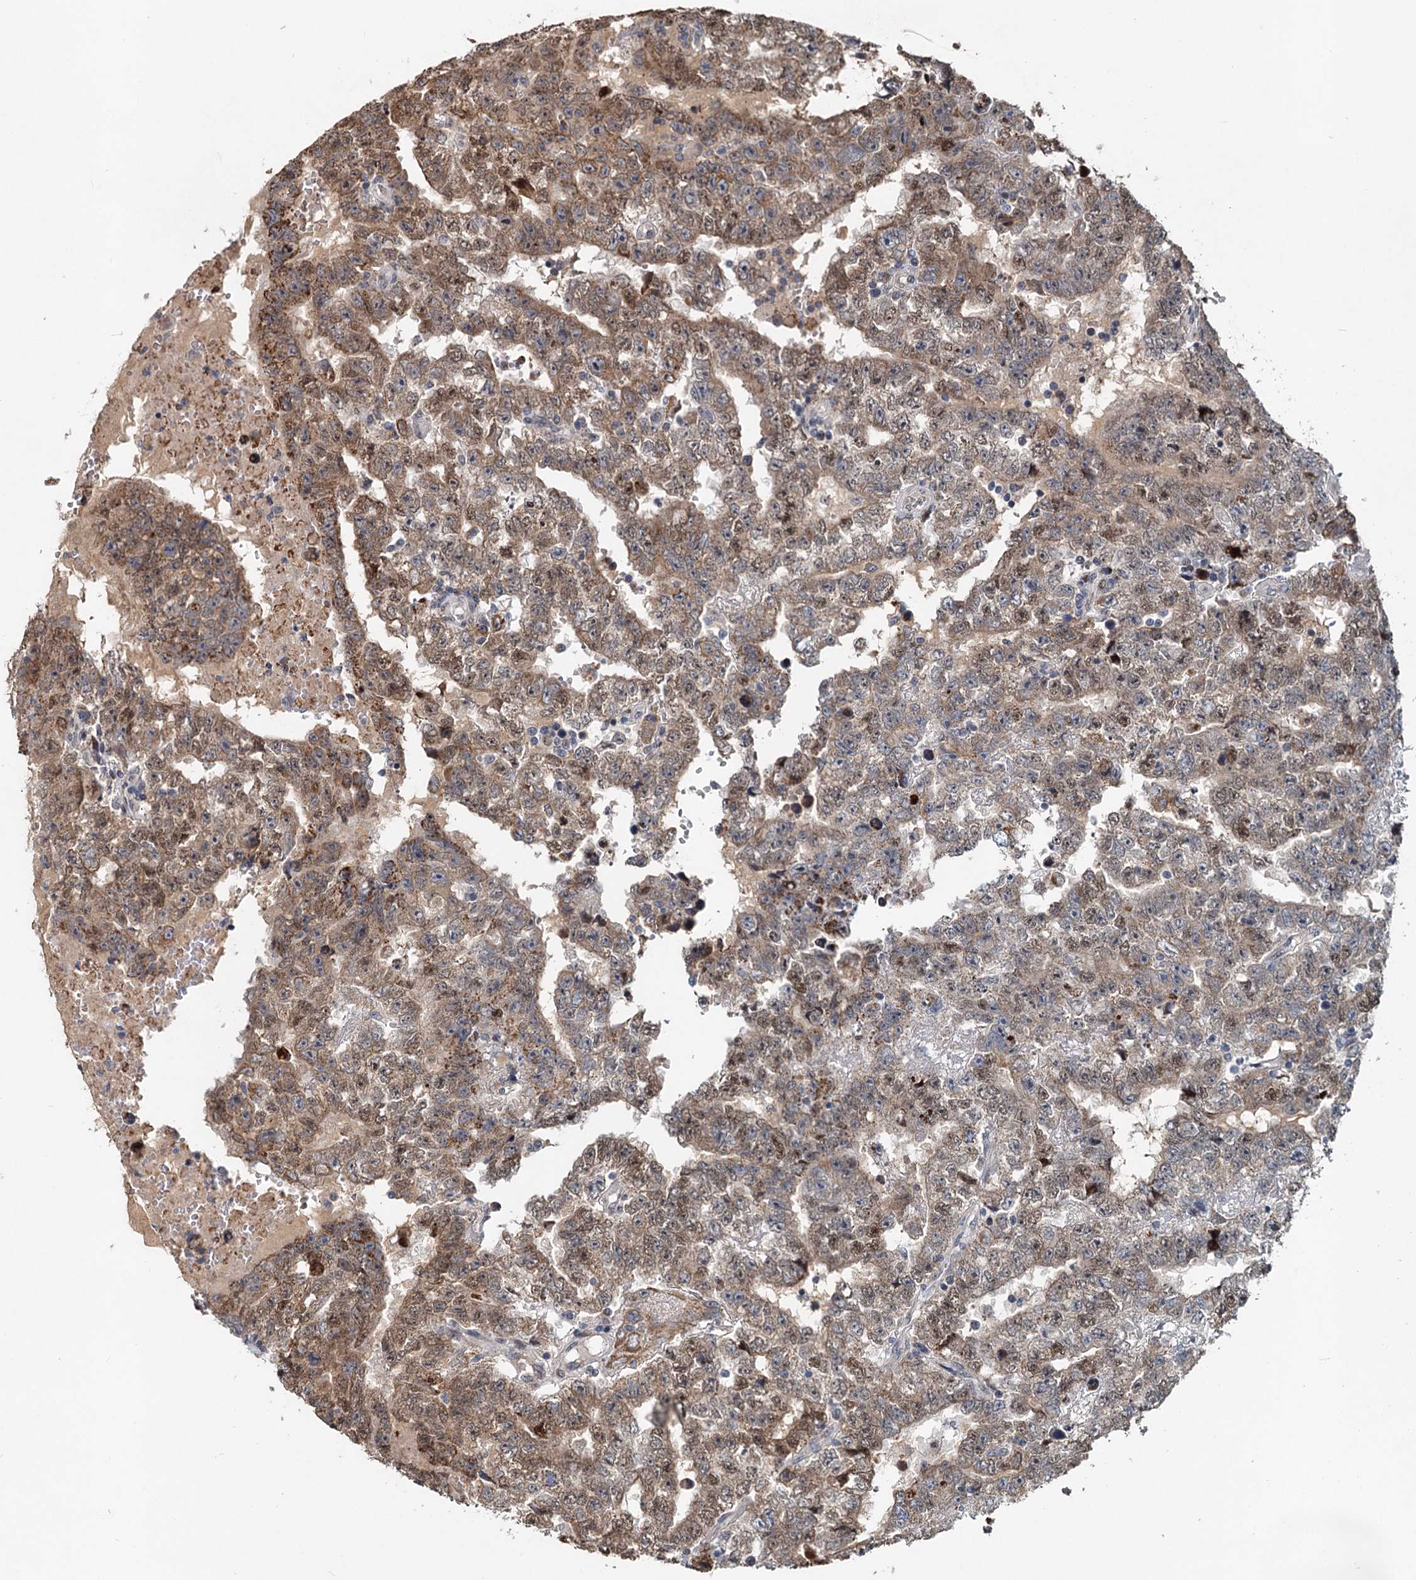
{"staining": {"intensity": "moderate", "quantity": ">75%", "location": "cytoplasmic/membranous,nuclear"}, "tissue": "testis cancer", "cell_type": "Tumor cells", "image_type": "cancer", "snomed": [{"axis": "morphology", "description": "Carcinoma, Embryonal, NOS"}, {"axis": "topography", "description": "Testis"}], "caption": "The image demonstrates immunohistochemical staining of testis cancer (embryonal carcinoma). There is moderate cytoplasmic/membranous and nuclear staining is appreciated in approximately >75% of tumor cells.", "gene": "RITA1", "patient": {"sex": "male", "age": 25}}